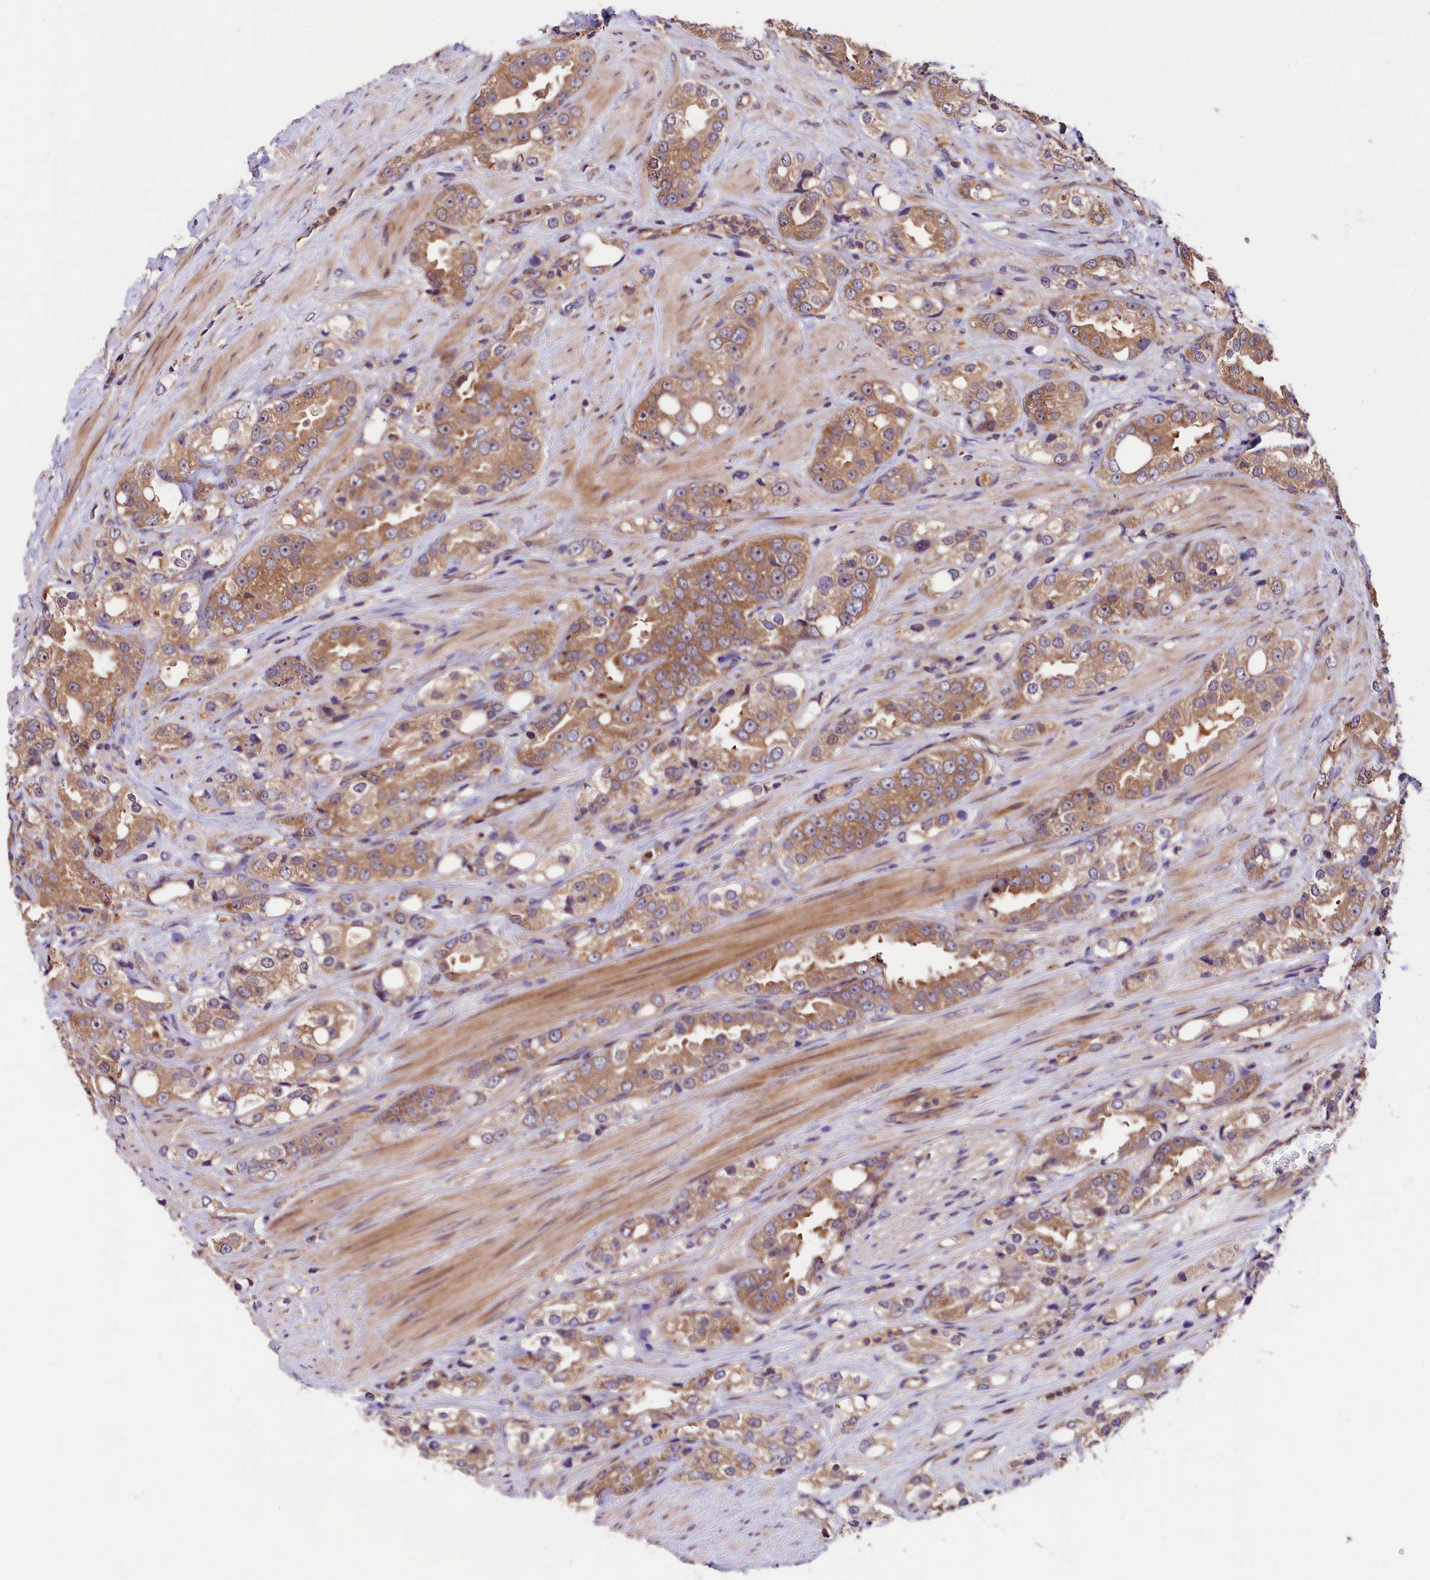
{"staining": {"intensity": "moderate", "quantity": ">75%", "location": "cytoplasmic/membranous"}, "tissue": "prostate cancer", "cell_type": "Tumor cells", "image_type": "cancer", "snomed": [{"axis": "morphology", "description": "Adenocarcinoma, NOS"}, {"axis": "topography", "description": "Prostate"}], "caption": "The histopathology image shows a brown stain indicating the presence of a protein in the cytoplasmic/membranous of tumor cells in adenocarcinoma (prostate). The staining is performed using DAB (3,3'-diaminobenzidine) brown chromogen to label protein expression. The nuclei are counter-stained blue using hematoxylin.", "gene": "VPS35", "patient": {"sex": "male", "age": 79}}